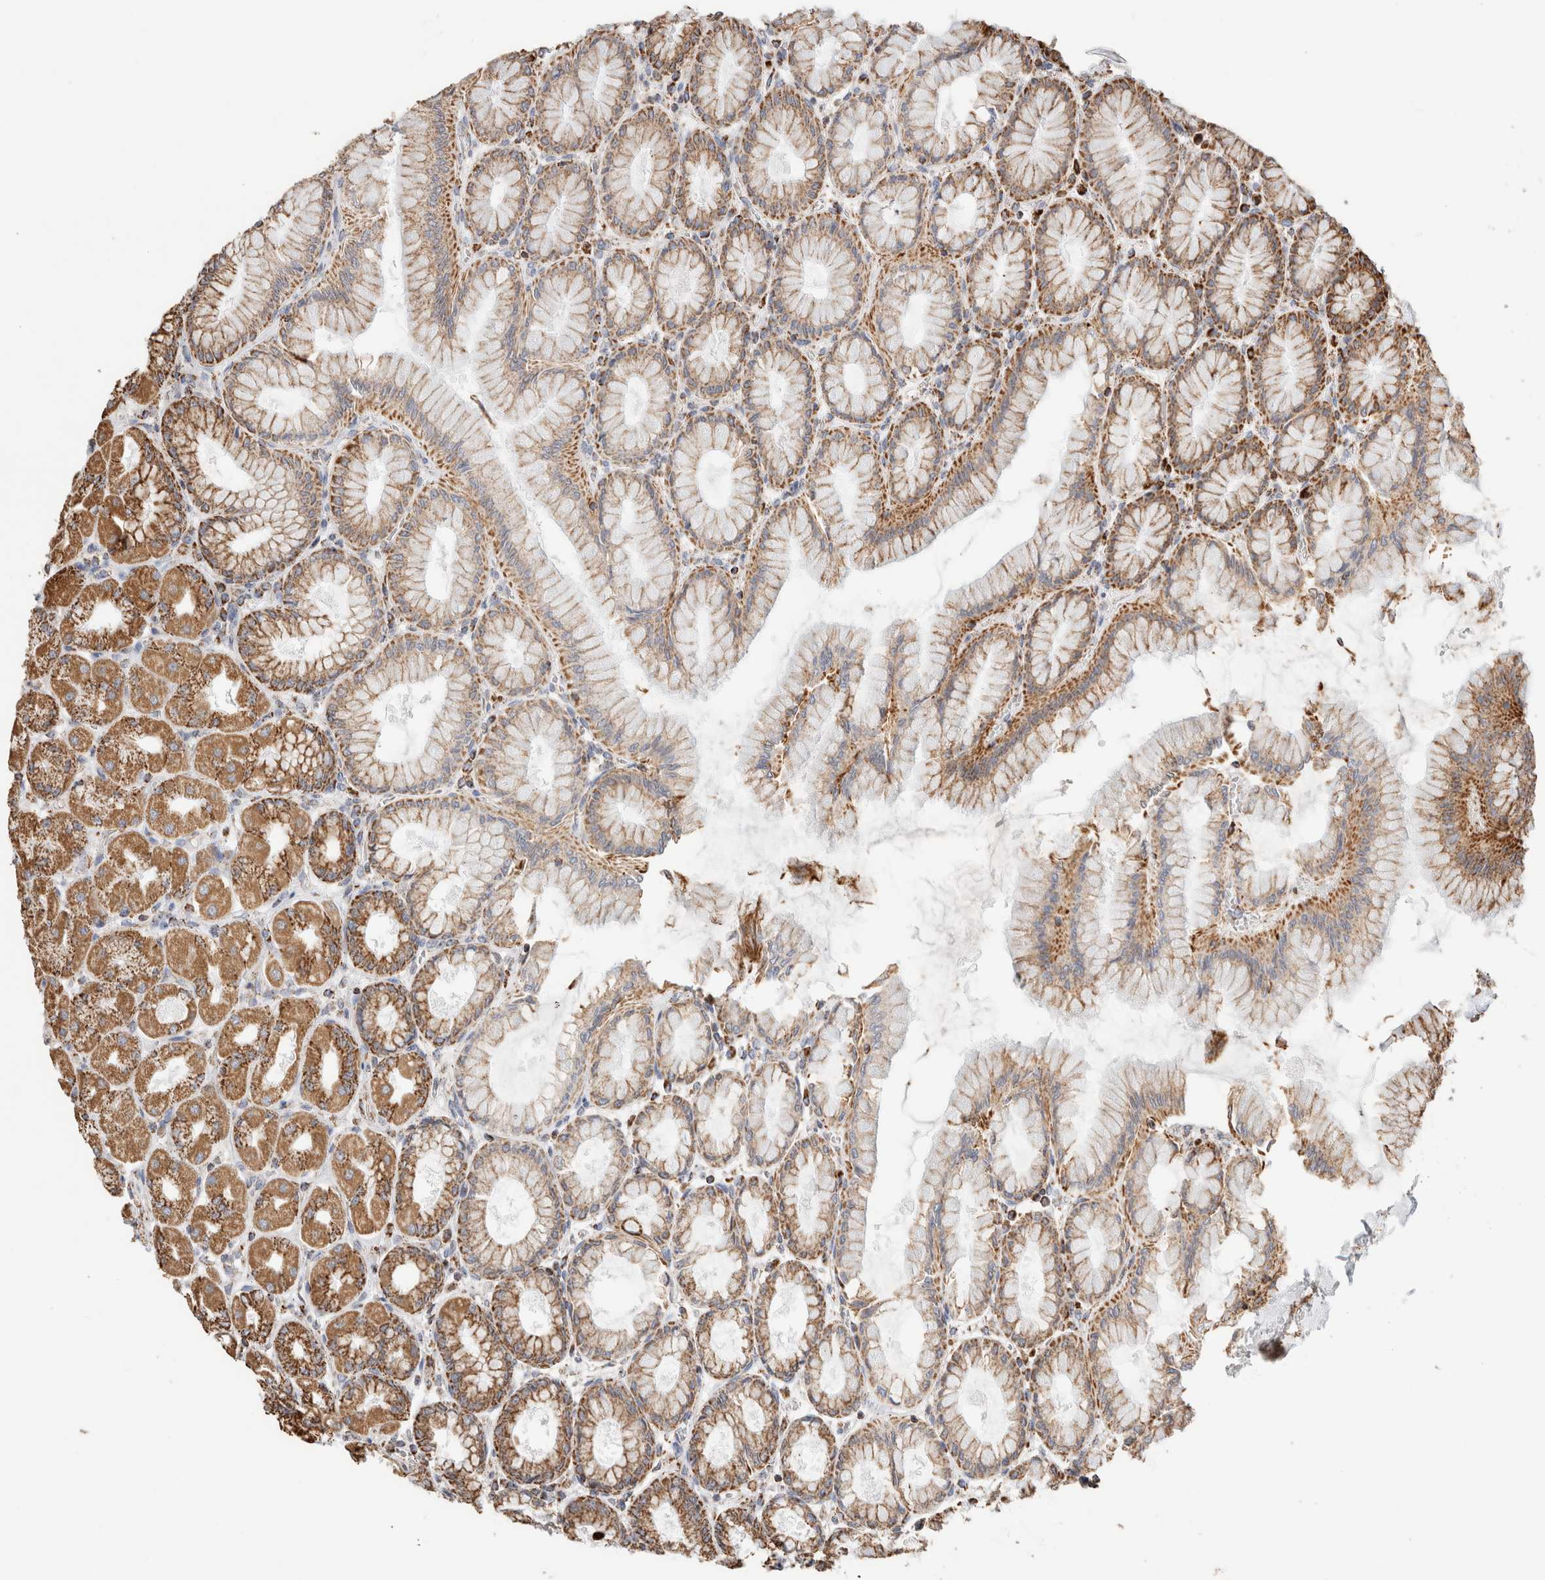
{"staining": {"intensity": "moderate", "quantity": ">75%", "location": "cytoplasmic/membranous"}, "tissue": "stomach", "cell_type": "Glandular cells", "image_type": "normal", "snomed": [{"axis": "morphology", "description": "Normal tissue, NOS"}, {"axis": "topography", "description": "Stomach, upper"}], "caption": "An image of stomach stained for a protein exhibits moderate cytoplasmic/membranous brown staining in glandular cells. Immunohistochemistry (ihc) stains the protein of interest in brown and the nuclei are stained blue.", "gene": "C1QBP", "patient": {"sex": "female", "age": 56}}